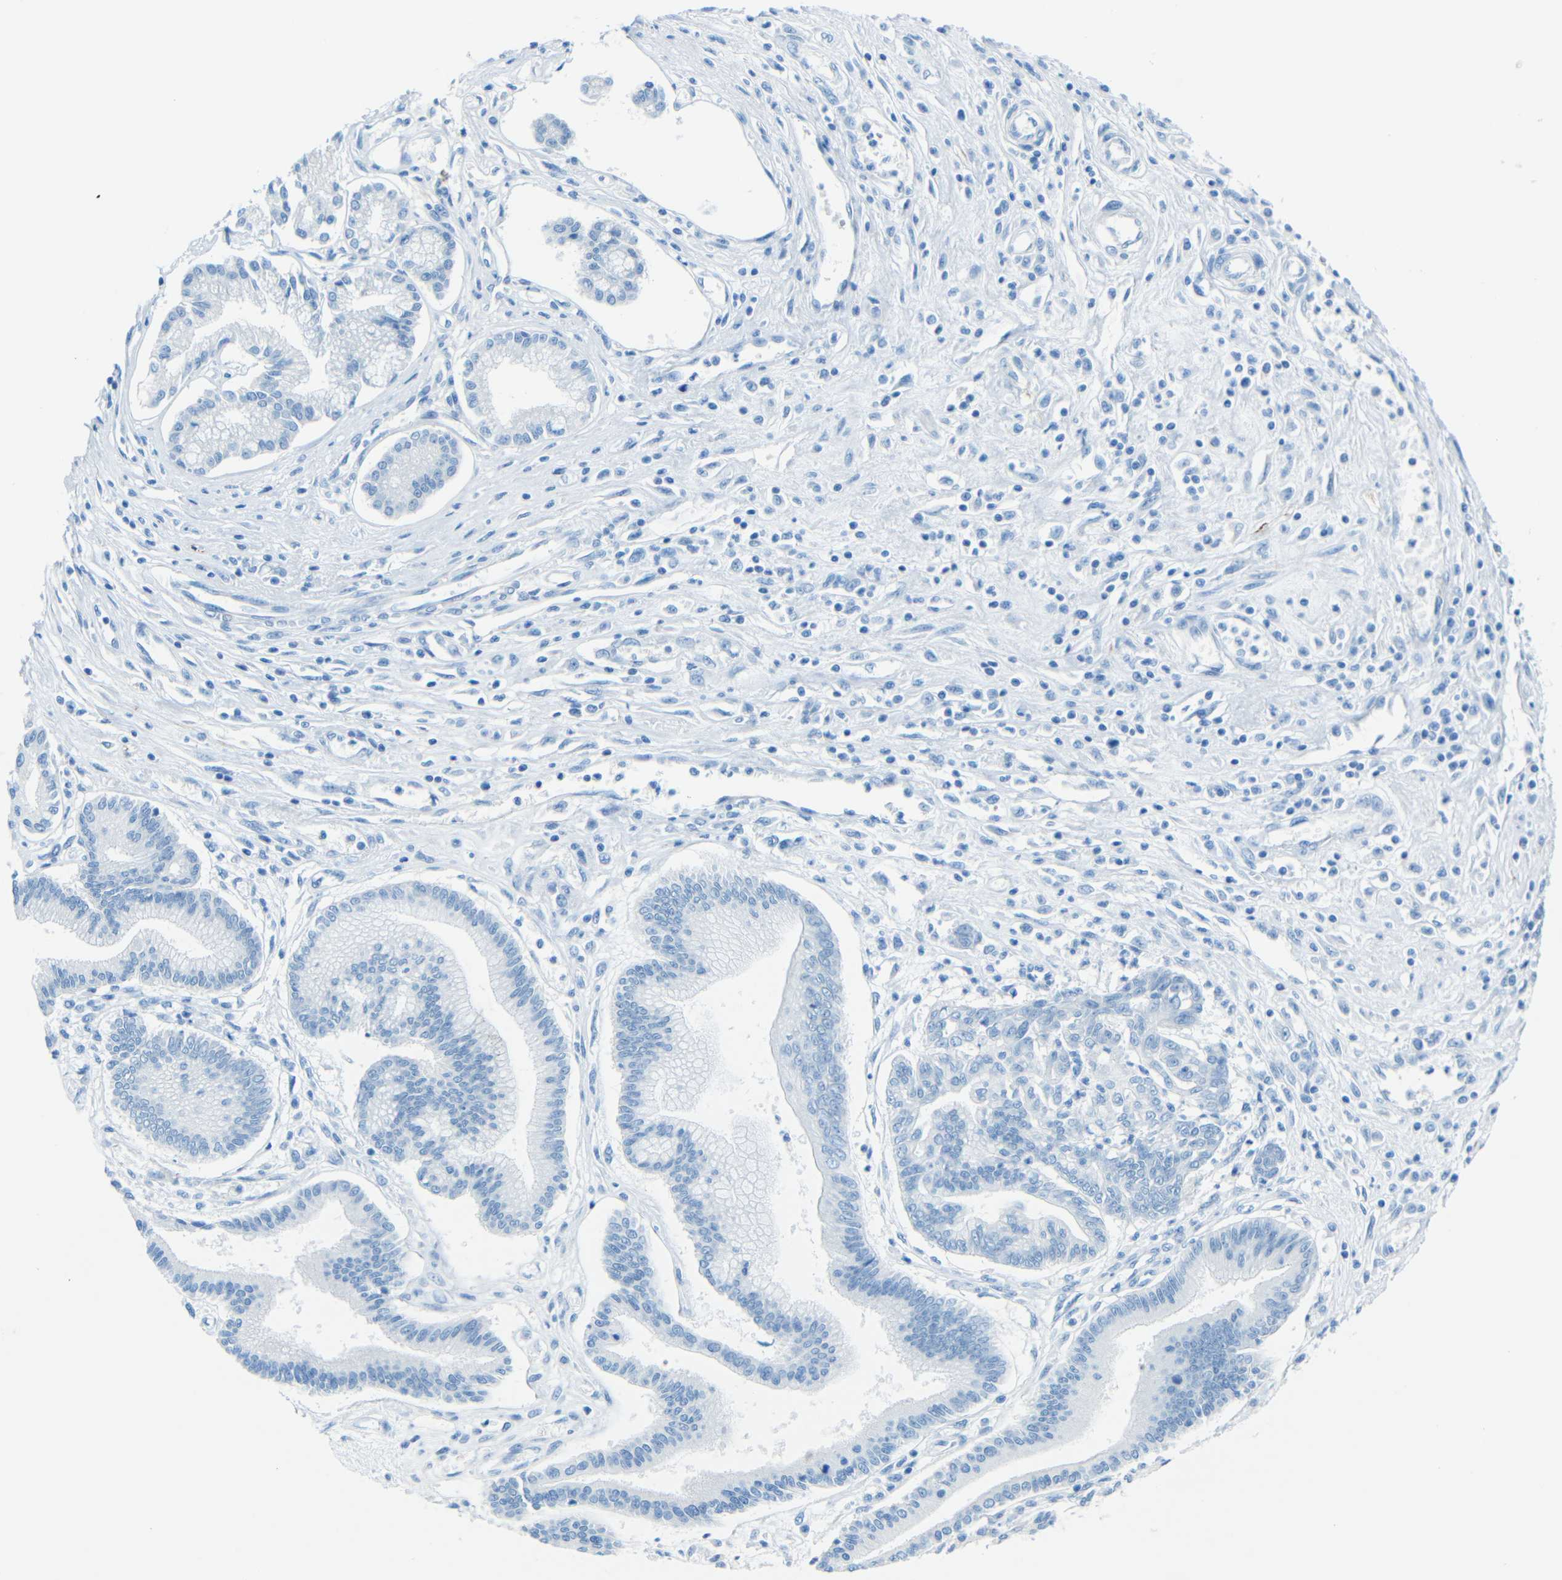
{"staining": {"intensity": "negative", "quantity": "none", "location": "none"}, "tissue": "pancreatic cancer", "cell_type": "Tumor cells", "image_type": "cancer", "snomed": [{"axis": "morphology", "description": "Adenocarcinoma, NOS"}, {"axis": "topography", "description": "Pancreas"}], "caption": "Image shows no significant protein positivity in tumor cells of pancreatic cancer. (Stains: DAB (3,3'-diaminobenzidine) immunohistochemistry (IHC) with hematoxylin counter stain, Microscopy: brightfield microscopy at high magnification).", "gene": "TUBB4B", "patient": {"sex": "male", "age": 56}}